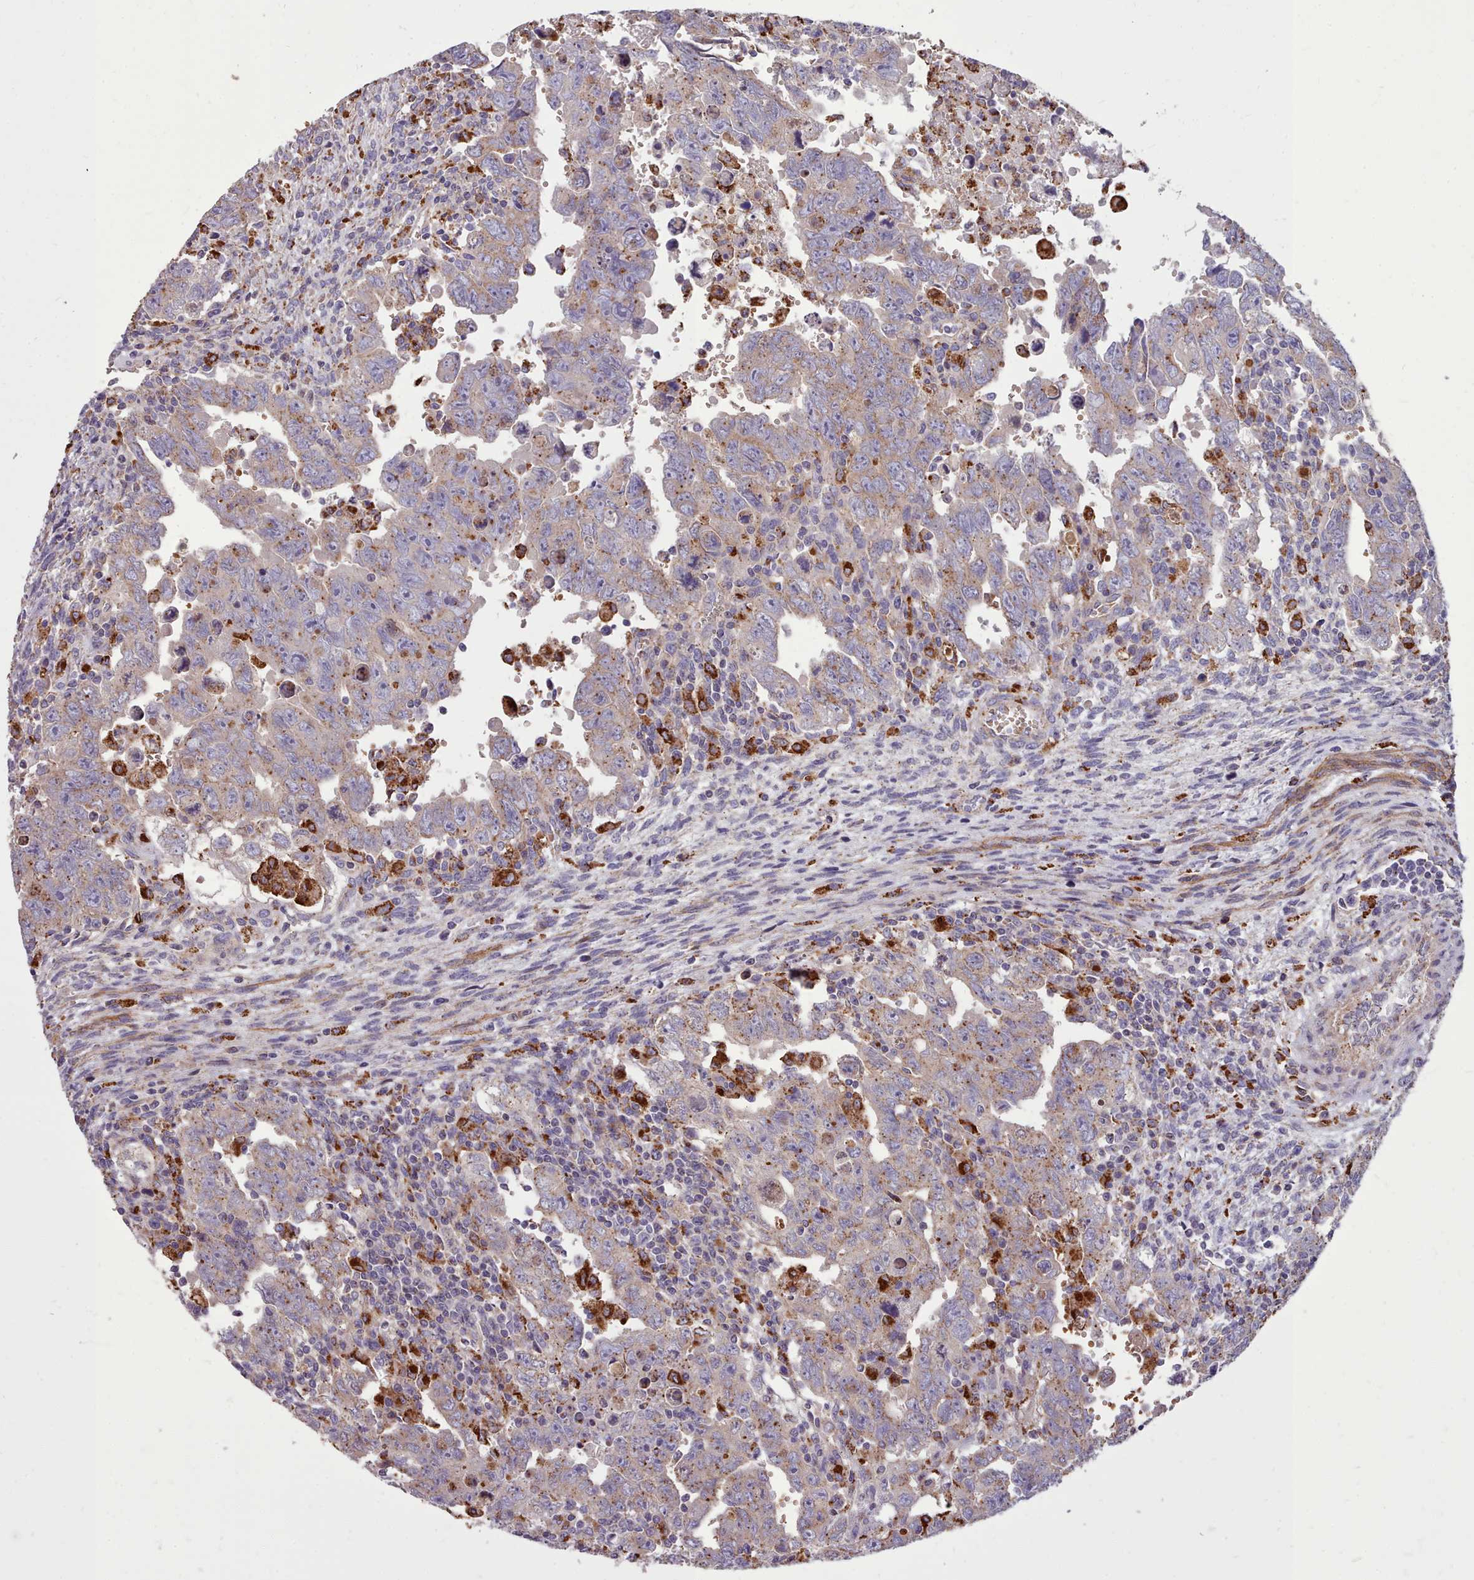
{"staining": {"intensity": "weak", "quantity": "<25%", "location": "cytoplasmic/membranous"}, "tissue": "testis cancer", "cell_type": "Tumor cells", "image_type": "cancer", "snomed": [{"axis": "morphology", "description": "Carcinoma, Embryonal, NOS"}, {"axis": "topography", "description": "Testis"}], "caption": "The micrograph demonstrates no significant staining in tumor cells of testis cancer (embryonal carcinoma).", "gene": "PACSIN3", "patient": {"sex": "male", "age": 28}}